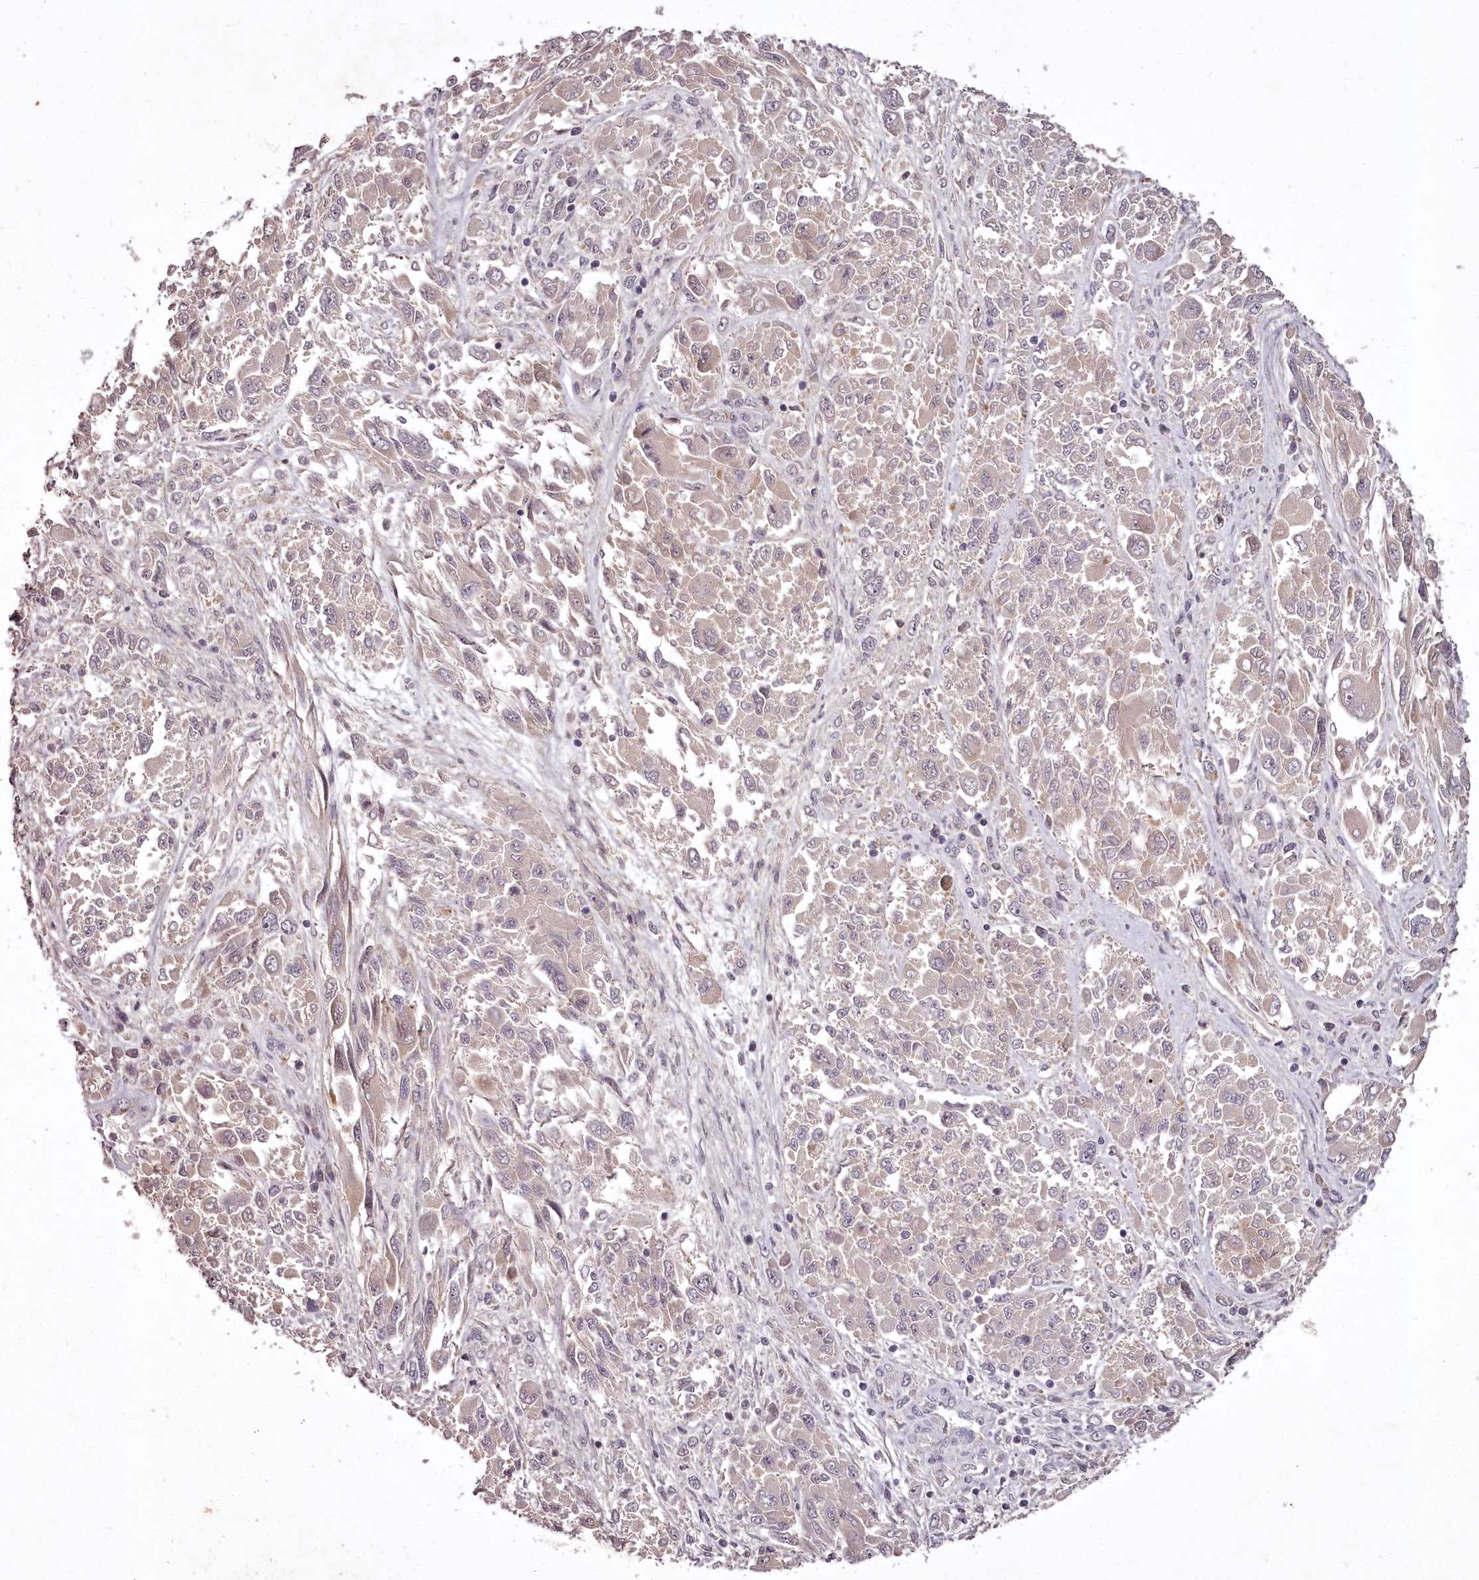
{"staining": {"intensity": "weak", "quantity": "25%-75%", "location": "cytoplasmic/membranous"}, "tissue": "melanoma", "cell_type": "Tumor cells", "image_type": "cancer", "snomed": [{"axis": "morphology", "description": "Malignant melanoma, NOS"}, {"axis": "topography", "description": "Skin"}], "caption": "Human malignant melanoma stained with a protein marker reveals weak staining in tumor cells.", "gene": "RBMXL2", "patient": {"sex": "female", "age": 91}}